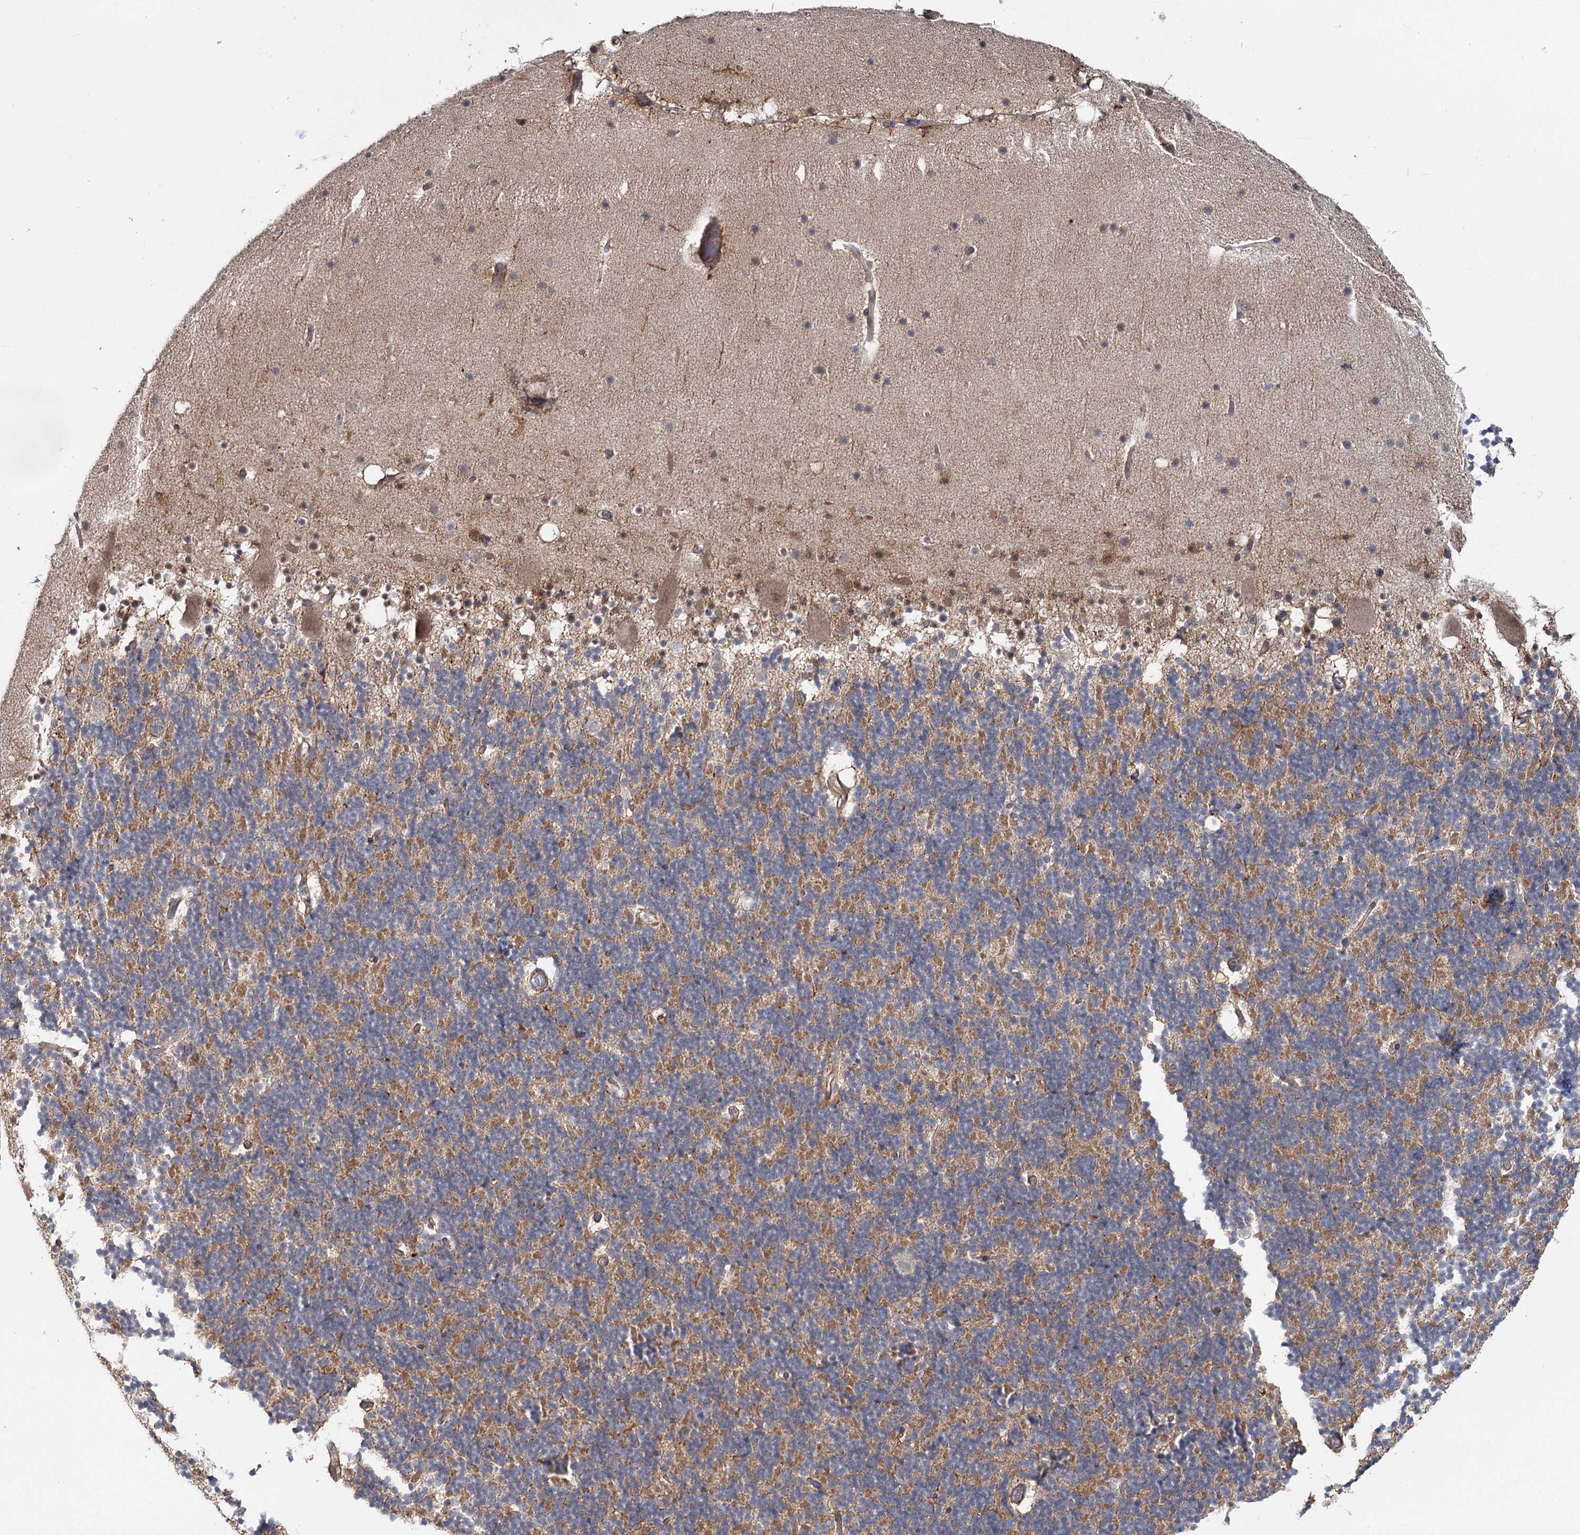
{"staining": {"intensity": "moderate", "quantity": "25%-75%", "location": "cytoplasmic/membranous"}, "tissue": "cerebellum", "cell_type": "Cells in granular layer", "image_type": "normal", "snomed": [{"axis": "morphology", "description": "Normal tissue, NOS"}, {"axis": "topography", "description": "Cerebellum"}], "caption": "Immunohistochemistry (DAB) staining of normal human cerebellum demonstrates moderate cytoplasmic/membranous protein staining in about 25%-75% of cells in granular layer.", "gene": "TBC1D9B", "patient": {"sex": "male", "age": 57}}